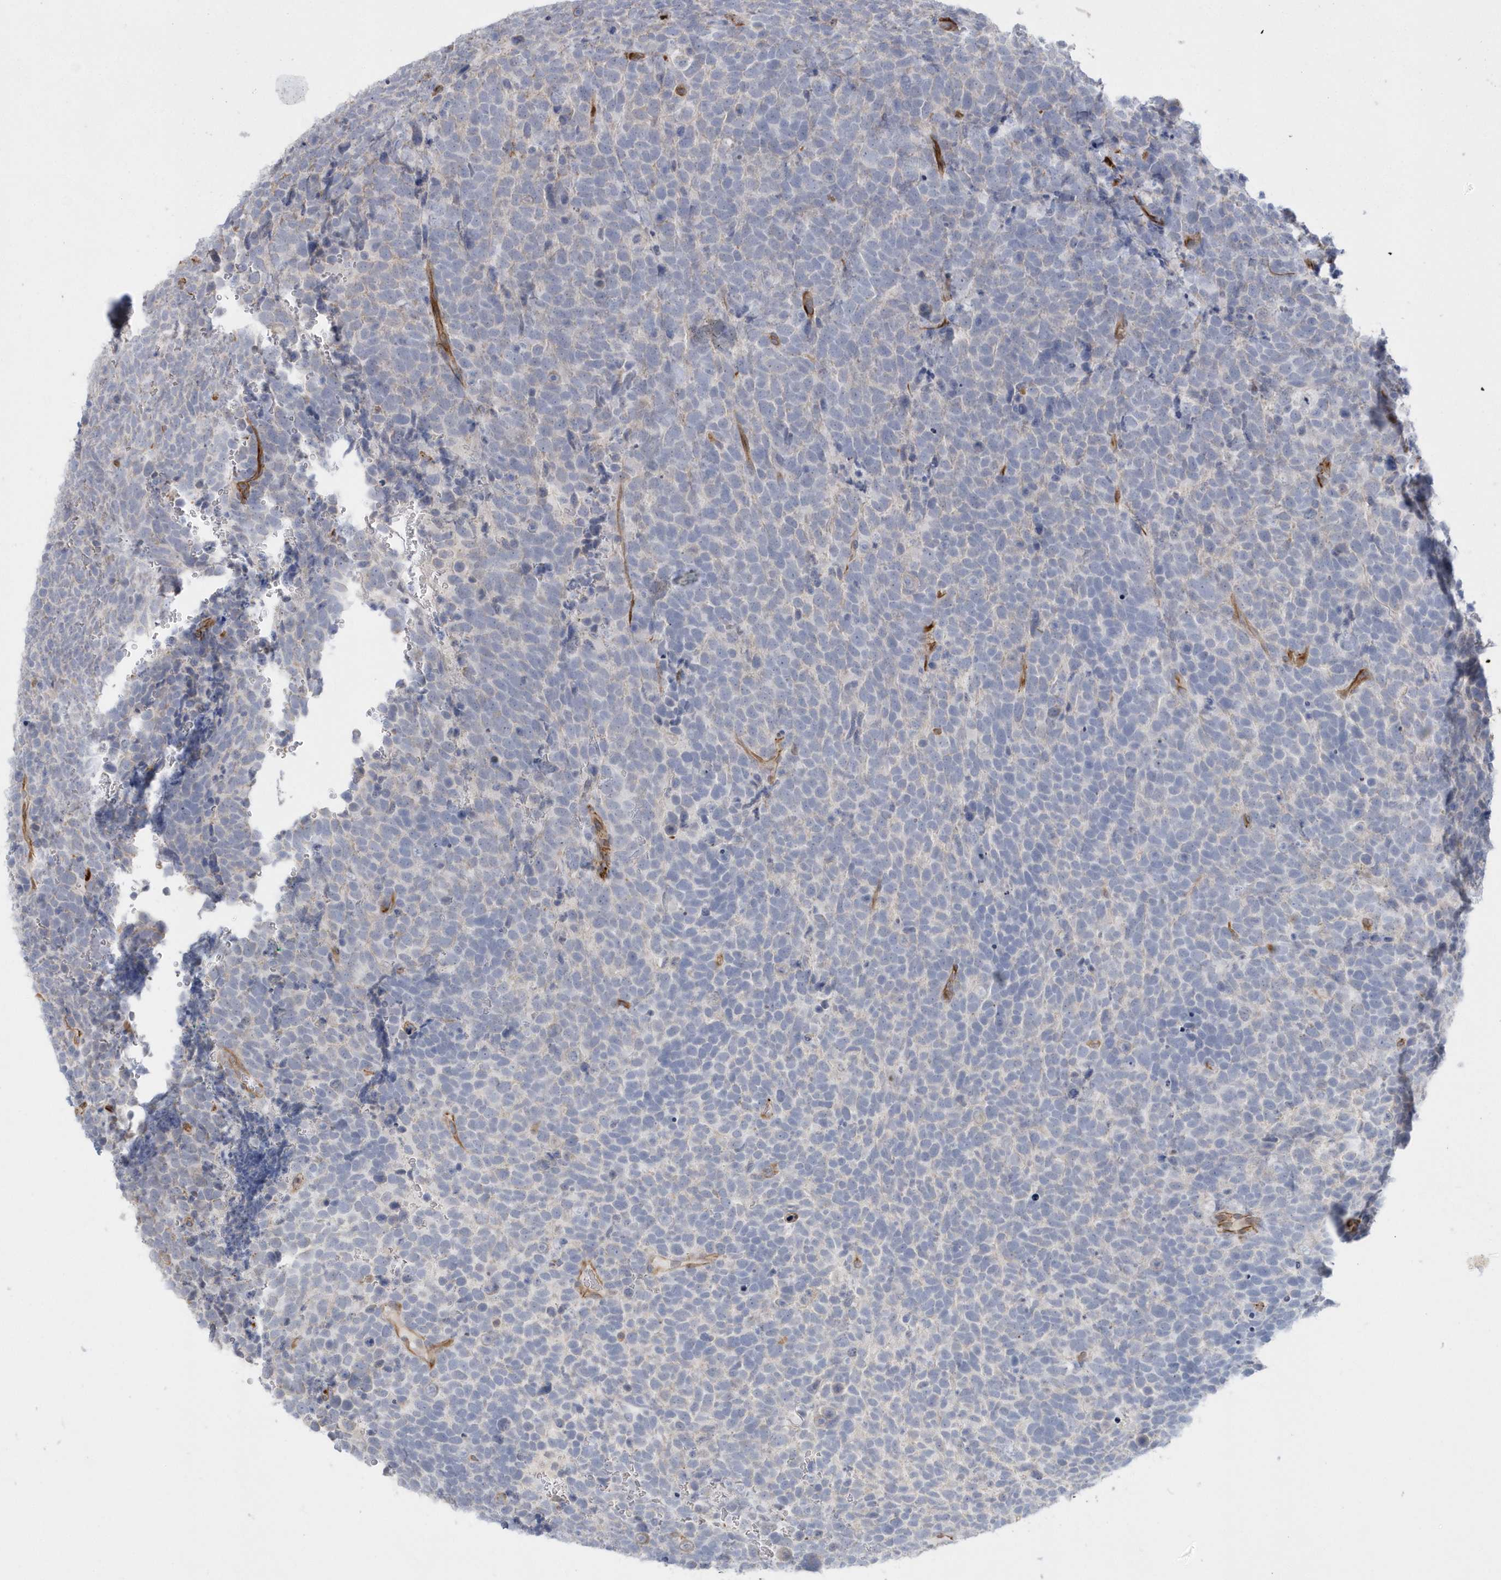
{"staining": {"intensity": "negative", "quantity": "none", "location": "none"}, "tissue": "urothelial cancer", "cell_type": "Tumor cells", "image_type": "cancer", "snomed": [{"axis": "morphology", "description": "Urothelial carcinoma, High grade"}, {"axis": "topography", "description": "Urinary bladder"}], "caption": "Tumor cells are negative for brown protein staining in high-grade urothelial carcinoma. (DAB IHC with hematoxylin counter stain).", "gene": "RAB17", "patient": {"sex": "female", "age": 82}}